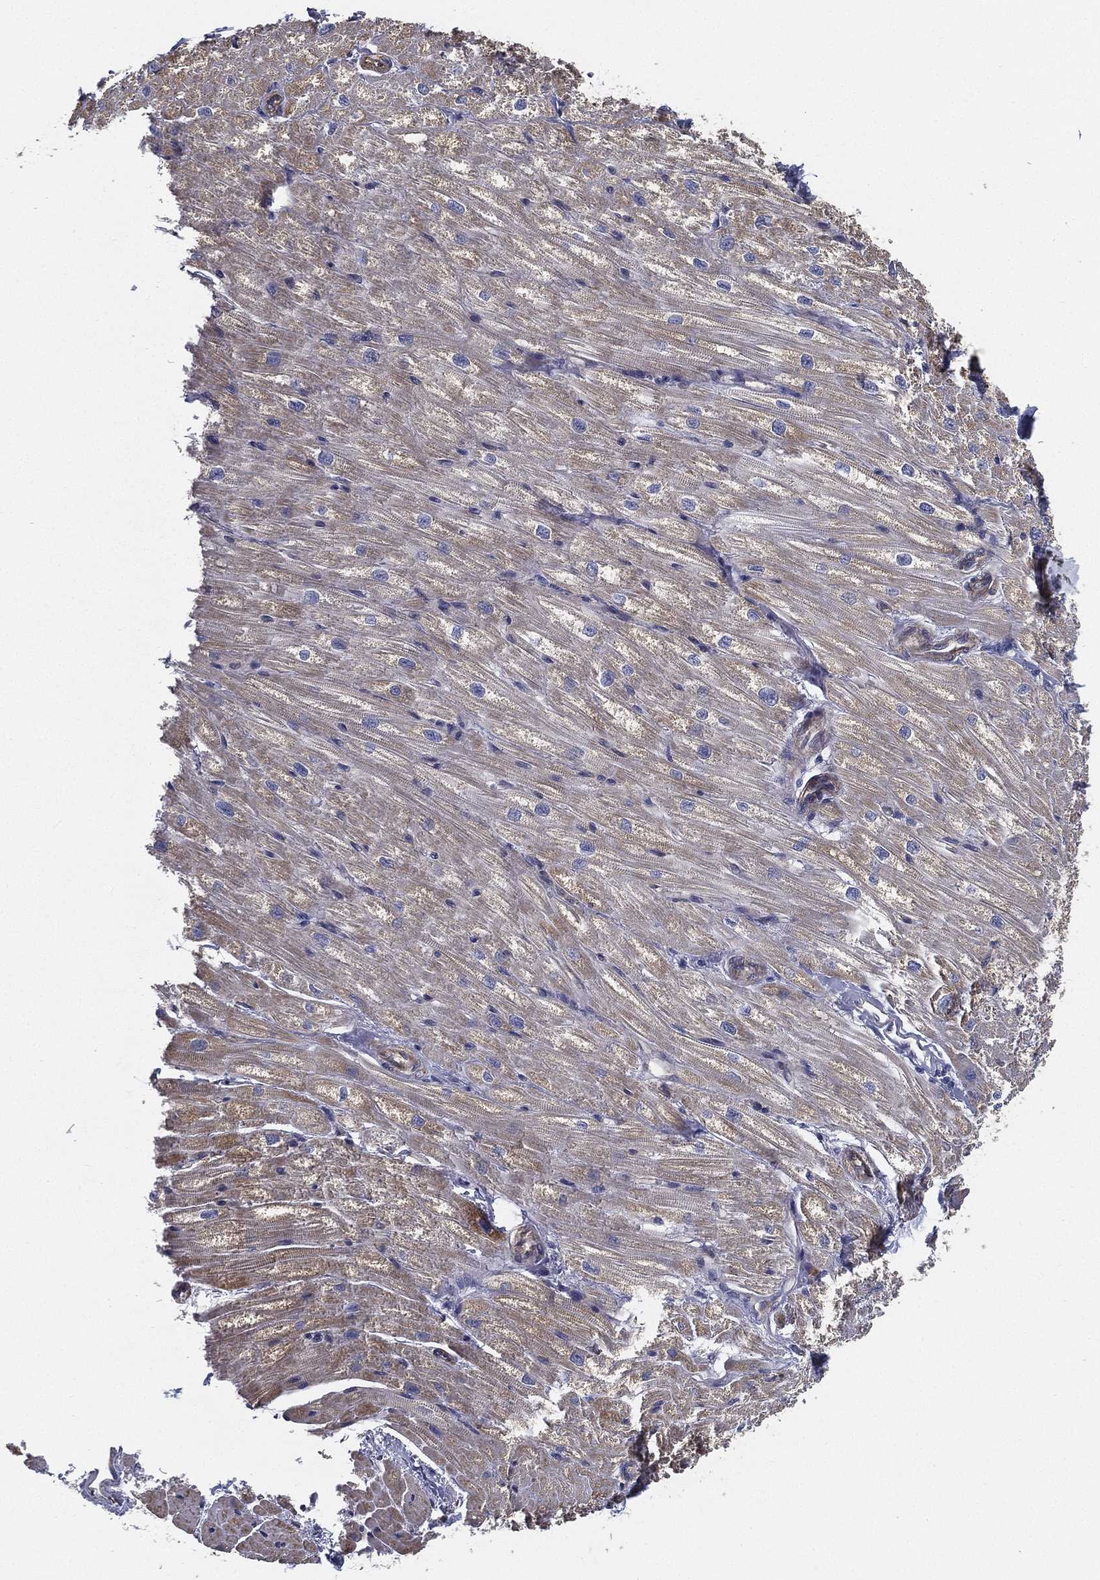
{"staining": {"intensity": "negative", "quantity": "none", "location": "none"}, "tissue": "heart muscle", "cell_type": "Cardiomyocytes", "image_type": "normal", "snomed": [{"axis": "morphology", "description": "Normal tissue, NOS"}, {"axis": "topography", "description": "Heart"}], "caption": "High magnification brightfield microscopy of benign heart muscle stained with DAB (brown) and counterstained with hematoxylin (blue): cardiomyocytes show no significant staining. (DAB immunohistochemistry (IHC), high magnification).", "gene": "LRRC56", "patient": {"sex": "male", "age": 57}}